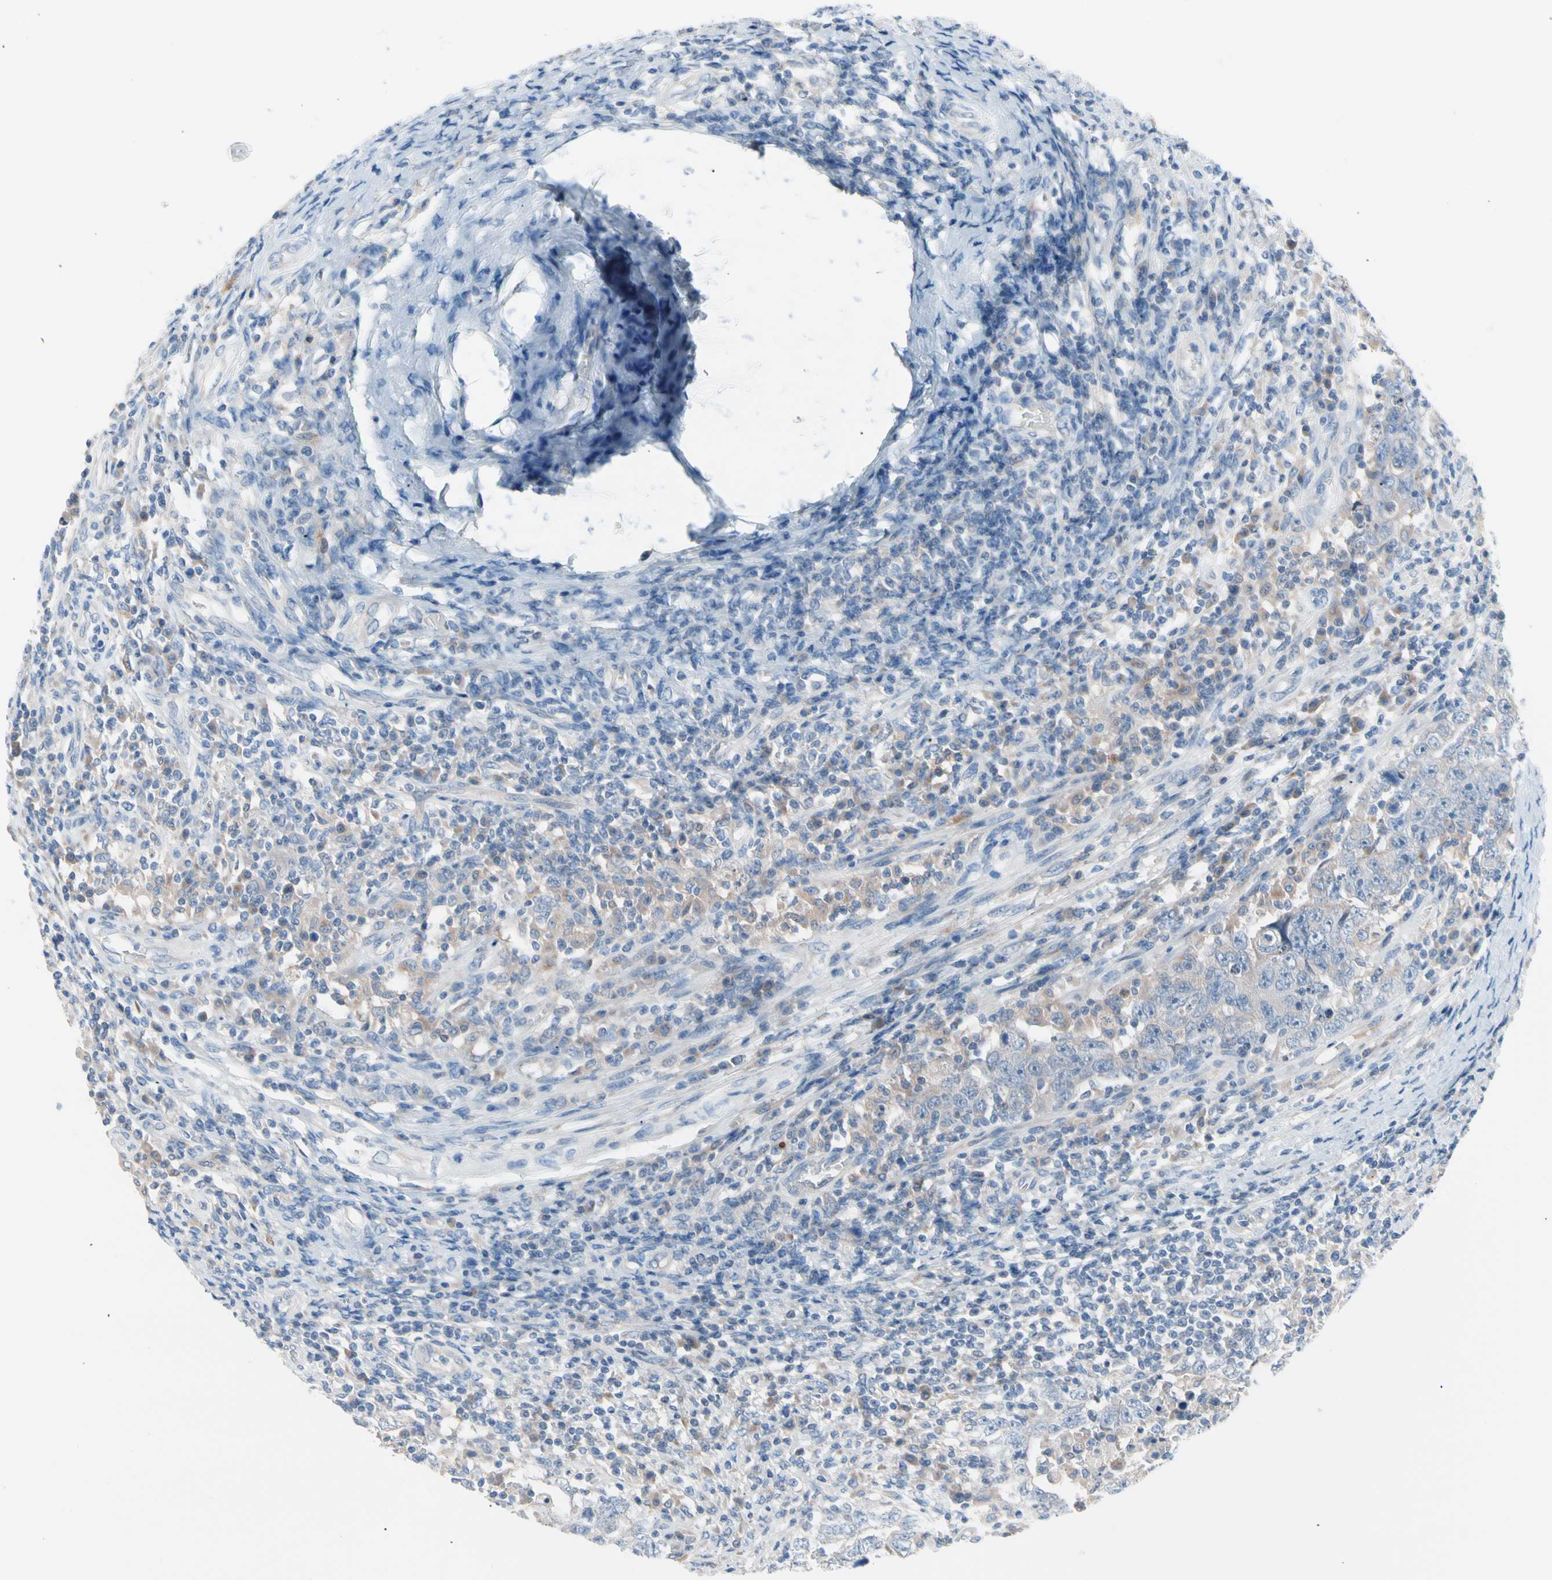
{"staining": {"intensity": "weak", "quantity": "25%-75%", "location": "cytoplasmic/membranous"}, "tissue": "testis cancer", "cell_type": "Tumor cells", "image_type": "cancer", "snomed": [{"axis": "morphology", "description": "Carcinoma, Embryonal, NOS"}, {"axis": "topography", "description": "Testis"}], "caption": "This micrograph displays testis cancer stained with immunohistochemistry (IHC) to label a protein in brown. The cytoplasmic/membranous of tumor cells show weak positivity for the protein. Nuclei are counter-stained blue.", "gene": "CASQ1", "patient": {"sex": "male", "age": 26}}